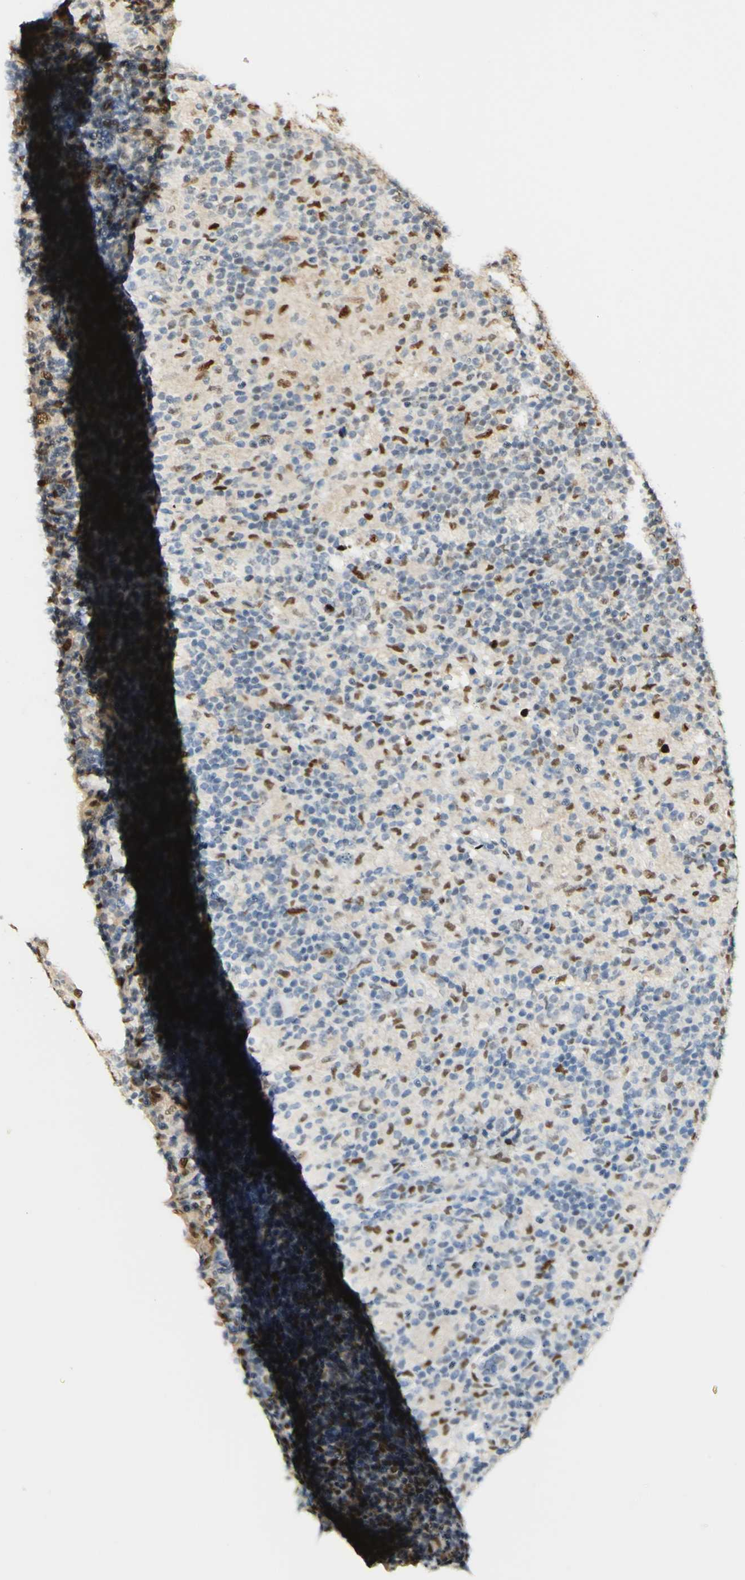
{"staining": {"intensity": "negative", "quantity": "none", "location": "none"}, "tissue": "lymphoma", "cell_type": "Tumor cells", "image_type": "cancer", "snomed": [{"axis": "morphology", "description": "Hodgkin's disease, NOS"}, {"axis": "topography", "description": "Lymph node"}], "caption": "A micrograph of lymphoma stained for a protein demonstrates no brown staining in tumor cells.", "gene": "MAP3K4", "patient": {"sex": "male", "age": 70}}